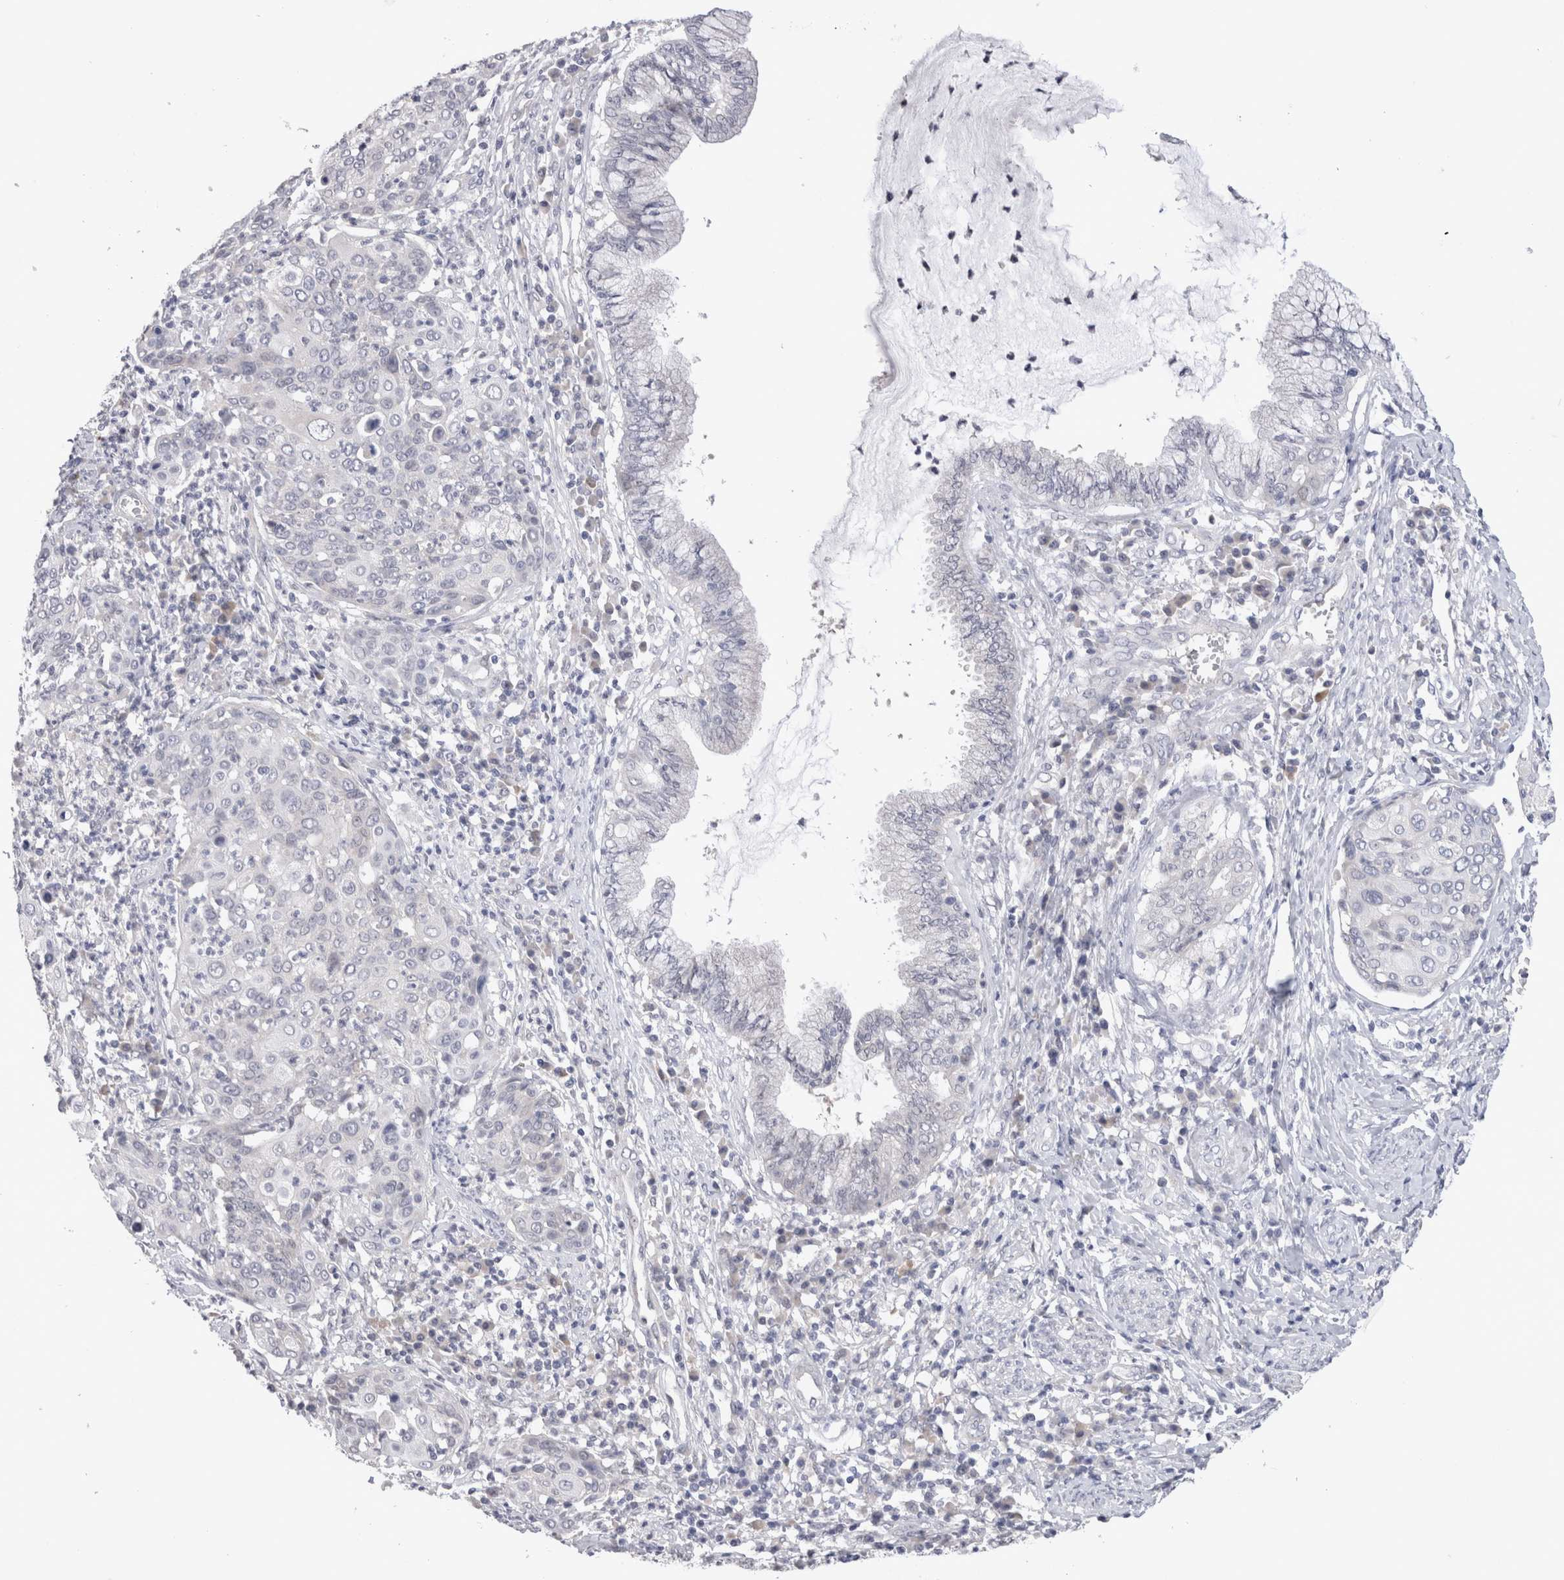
{"staining": {"intensity": "negative", "quantity": "none", "location": "none"}, "tissue": "cervical cancer", "cell_type": "Tumor cells", "image_type": "cancer", "snomed": [{"axis": "morphology", "description": "Squamous cell carcinoma, NOS"}, {"axis": "topography", "description": "Cervix"}], "caption": "IHC of cervical cancer exhibits no expression in tumor cells.", "gene": "CRYBG1", "patient": {"sex": "female", "age": 40}}